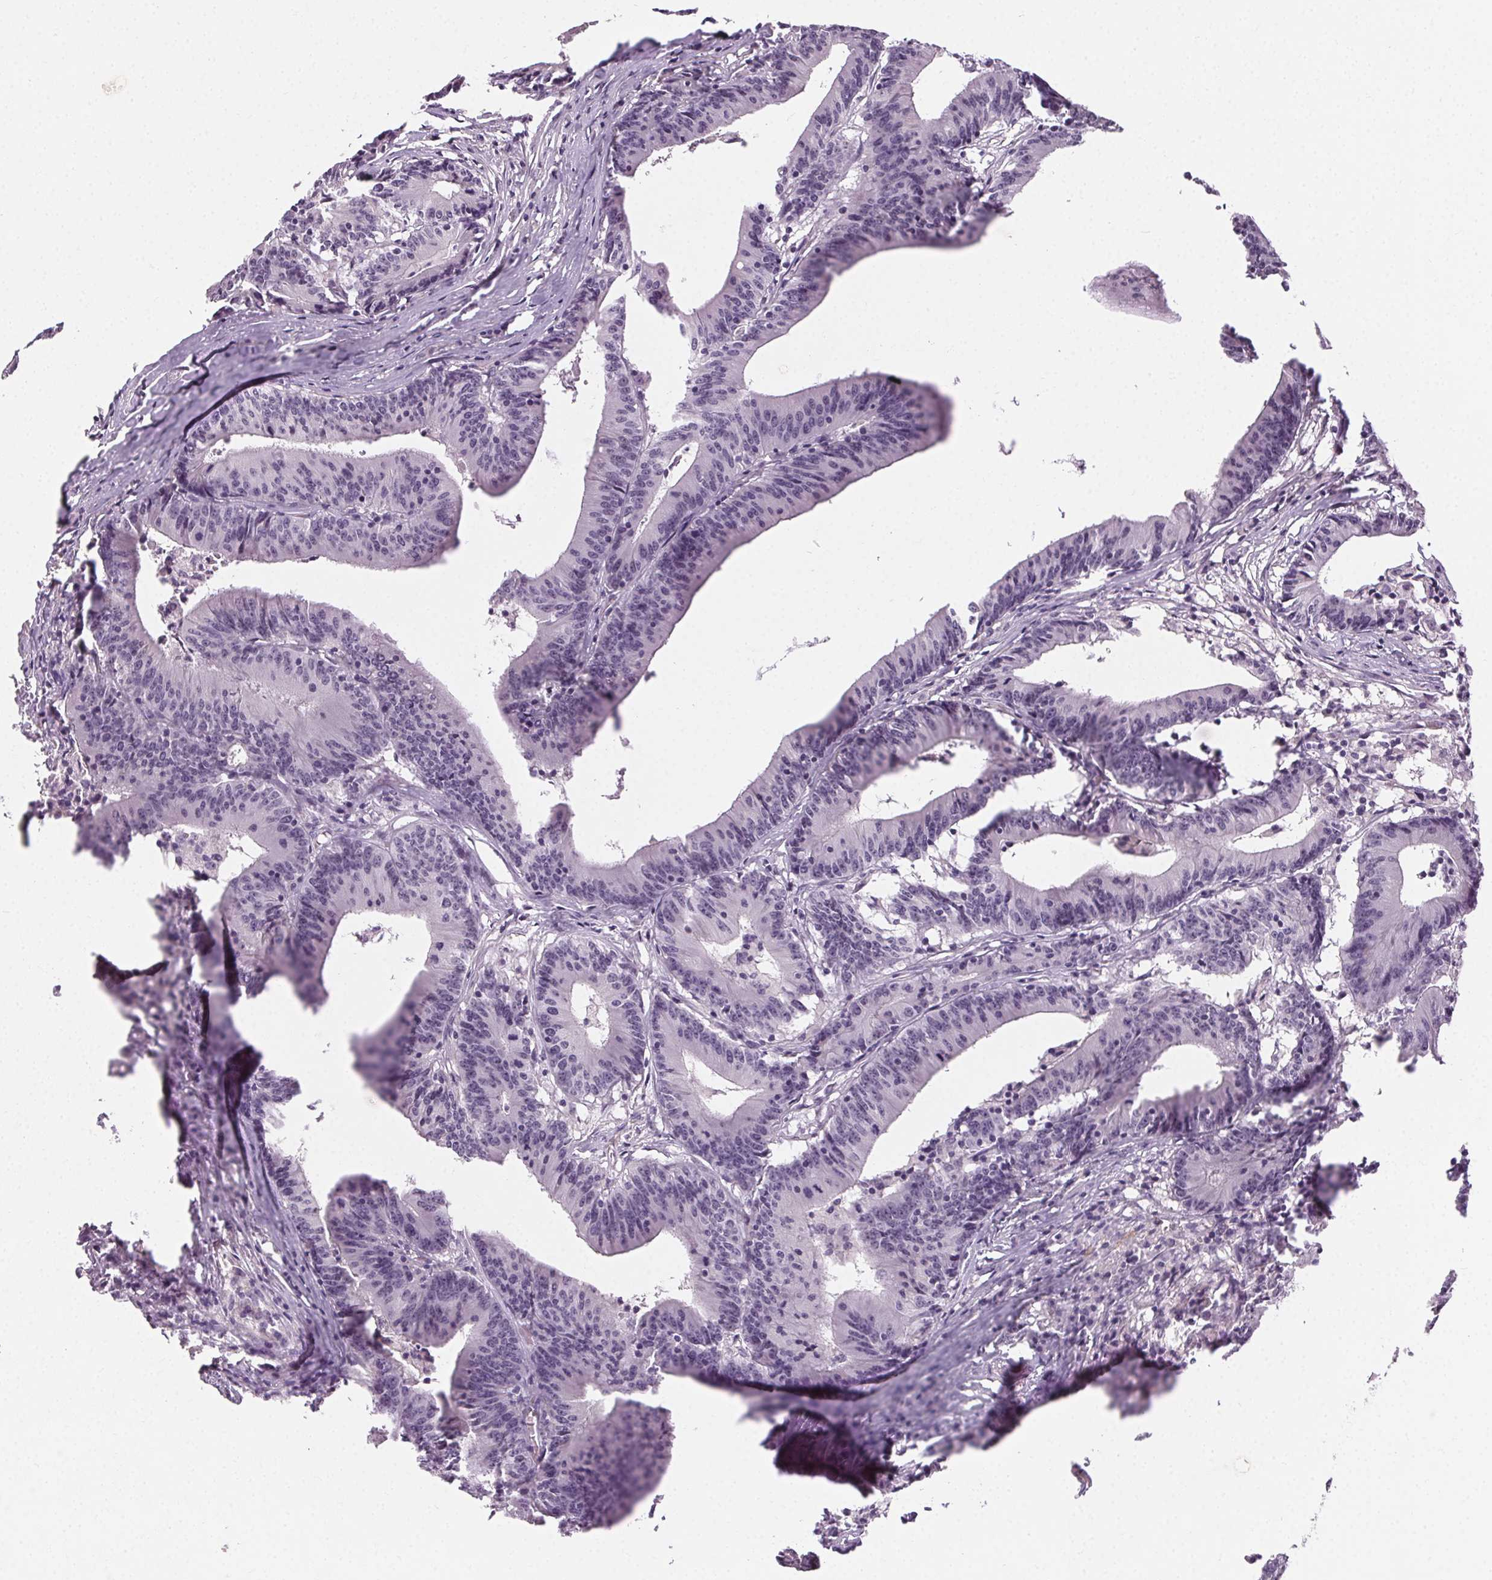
{"staining": {"intensity": "negative", "quantity": "none", "location": "none"}, "tissue": "colorectal cancer", "cell_type": "Tumor cells", "image_type": "cancer", "snomed": [{"axis": "morphology", "description": "Adenocarcinoma, NOS"}, {"axis": "topography", "description": "Colon"}], "caption": "High power microscopy photomicrograph of an immunohistochemistry (IHC) photomicrograph of colorectal adenocarcinoma, revealing no significant staining in tumor cells.", "gene": "FAM168A", "patient": {"sex": "female", "age": 78}}